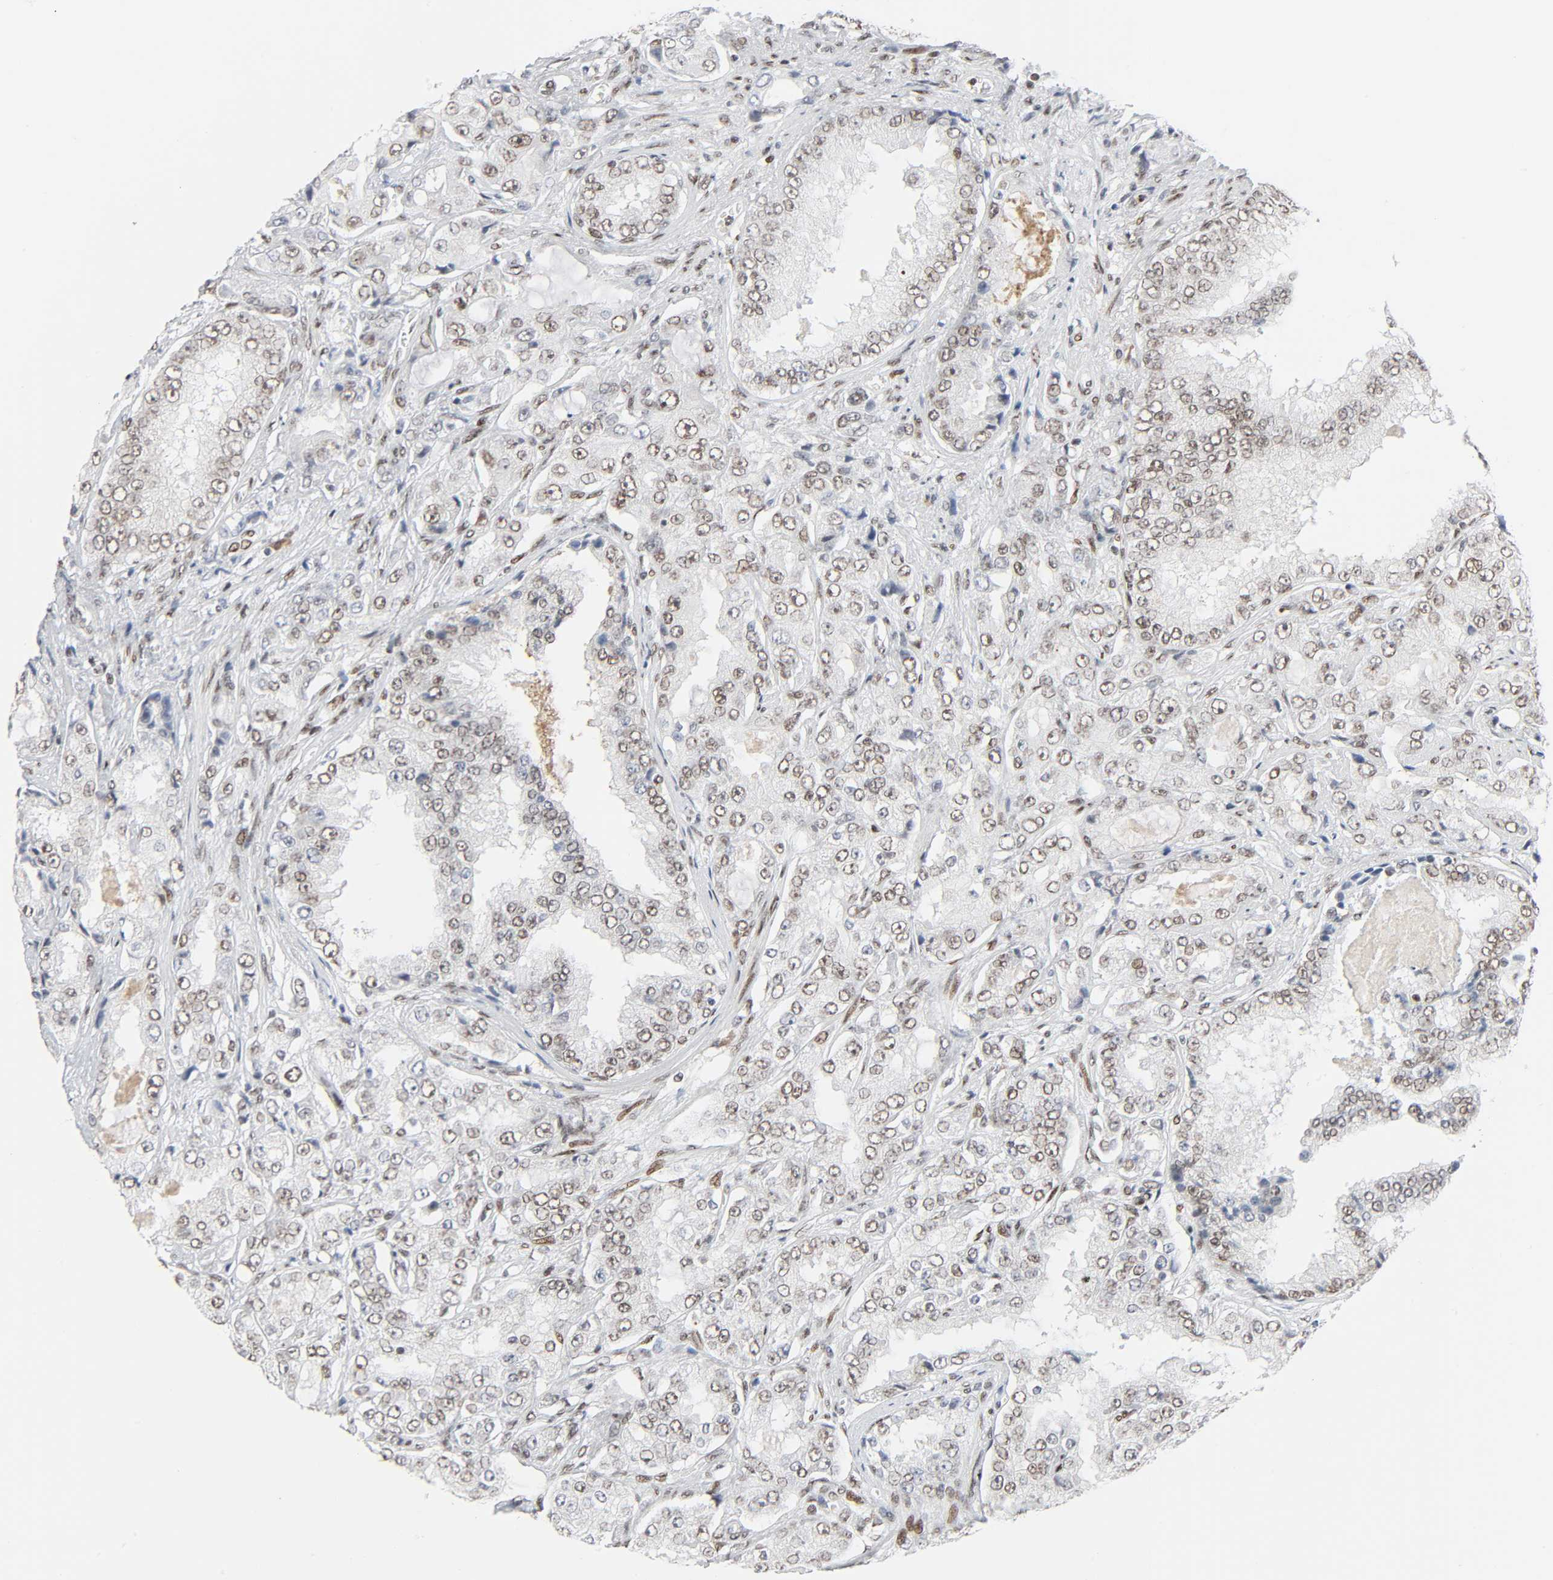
{"staining": {"intensity": "moderate", "quantity": ">75%", "location": "nuclear"}, "tissue": "prostate cancer", "cell_type": "Tumor cells", "image_type": "cancer", "snomed": [{"axis": "morphology", "description": "Adenocarcinoma, Medium grade"}, {"axis": "topography", "description": "Prostate"}], "caption": "Moderate nuclear staining for a protein is seen in approximately >75% of tumor cells of prostate cancer using IHC.", "gene": "CREBBP", "patient": {"sex": "male", "age": 60}}